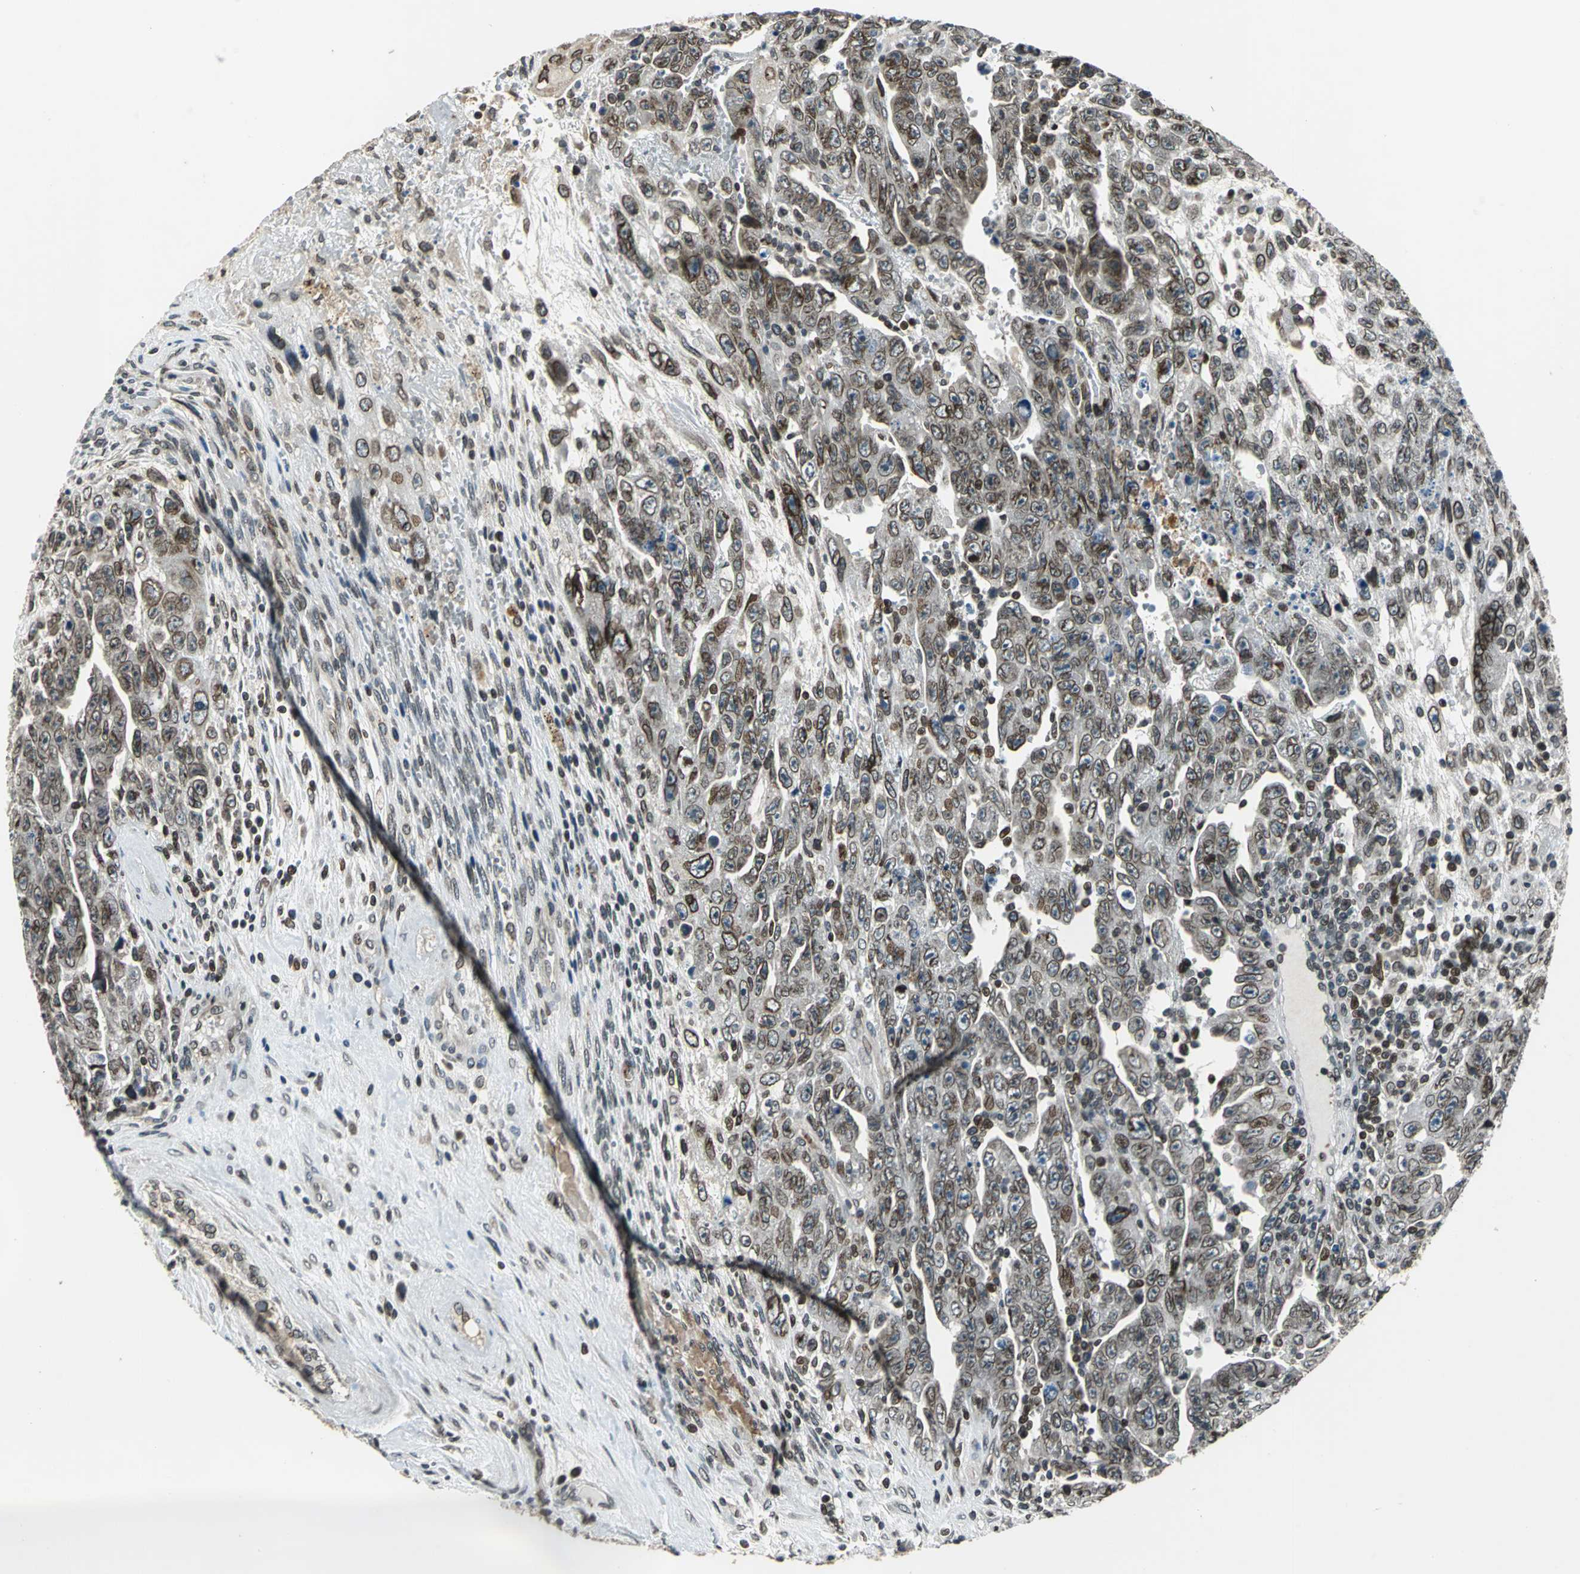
{"staining": {"intensity": "moderate", "quantity": ">75%", "location": "cytoplasmic/membranous,nuclear"}, "tissue": "testis cancer", "cell_type": "Tumor cells", "image_type": "cancer", "snomed": [{"axis": "morphology", "description": "Carcinoma, Embryonal, NOS"}, {"axis": "topography", "description": "Testis"}], "caption": "DAB (3,3'-diaminobenzidine) immunohistochemical staining of human testis cancer exhibits moderate cytoplasmic/membranous and nuclear protein positivity in approximately >75% of tumor cells.", "gene": "BRIP1", "patient": {"sex": "male", "age": 28}}